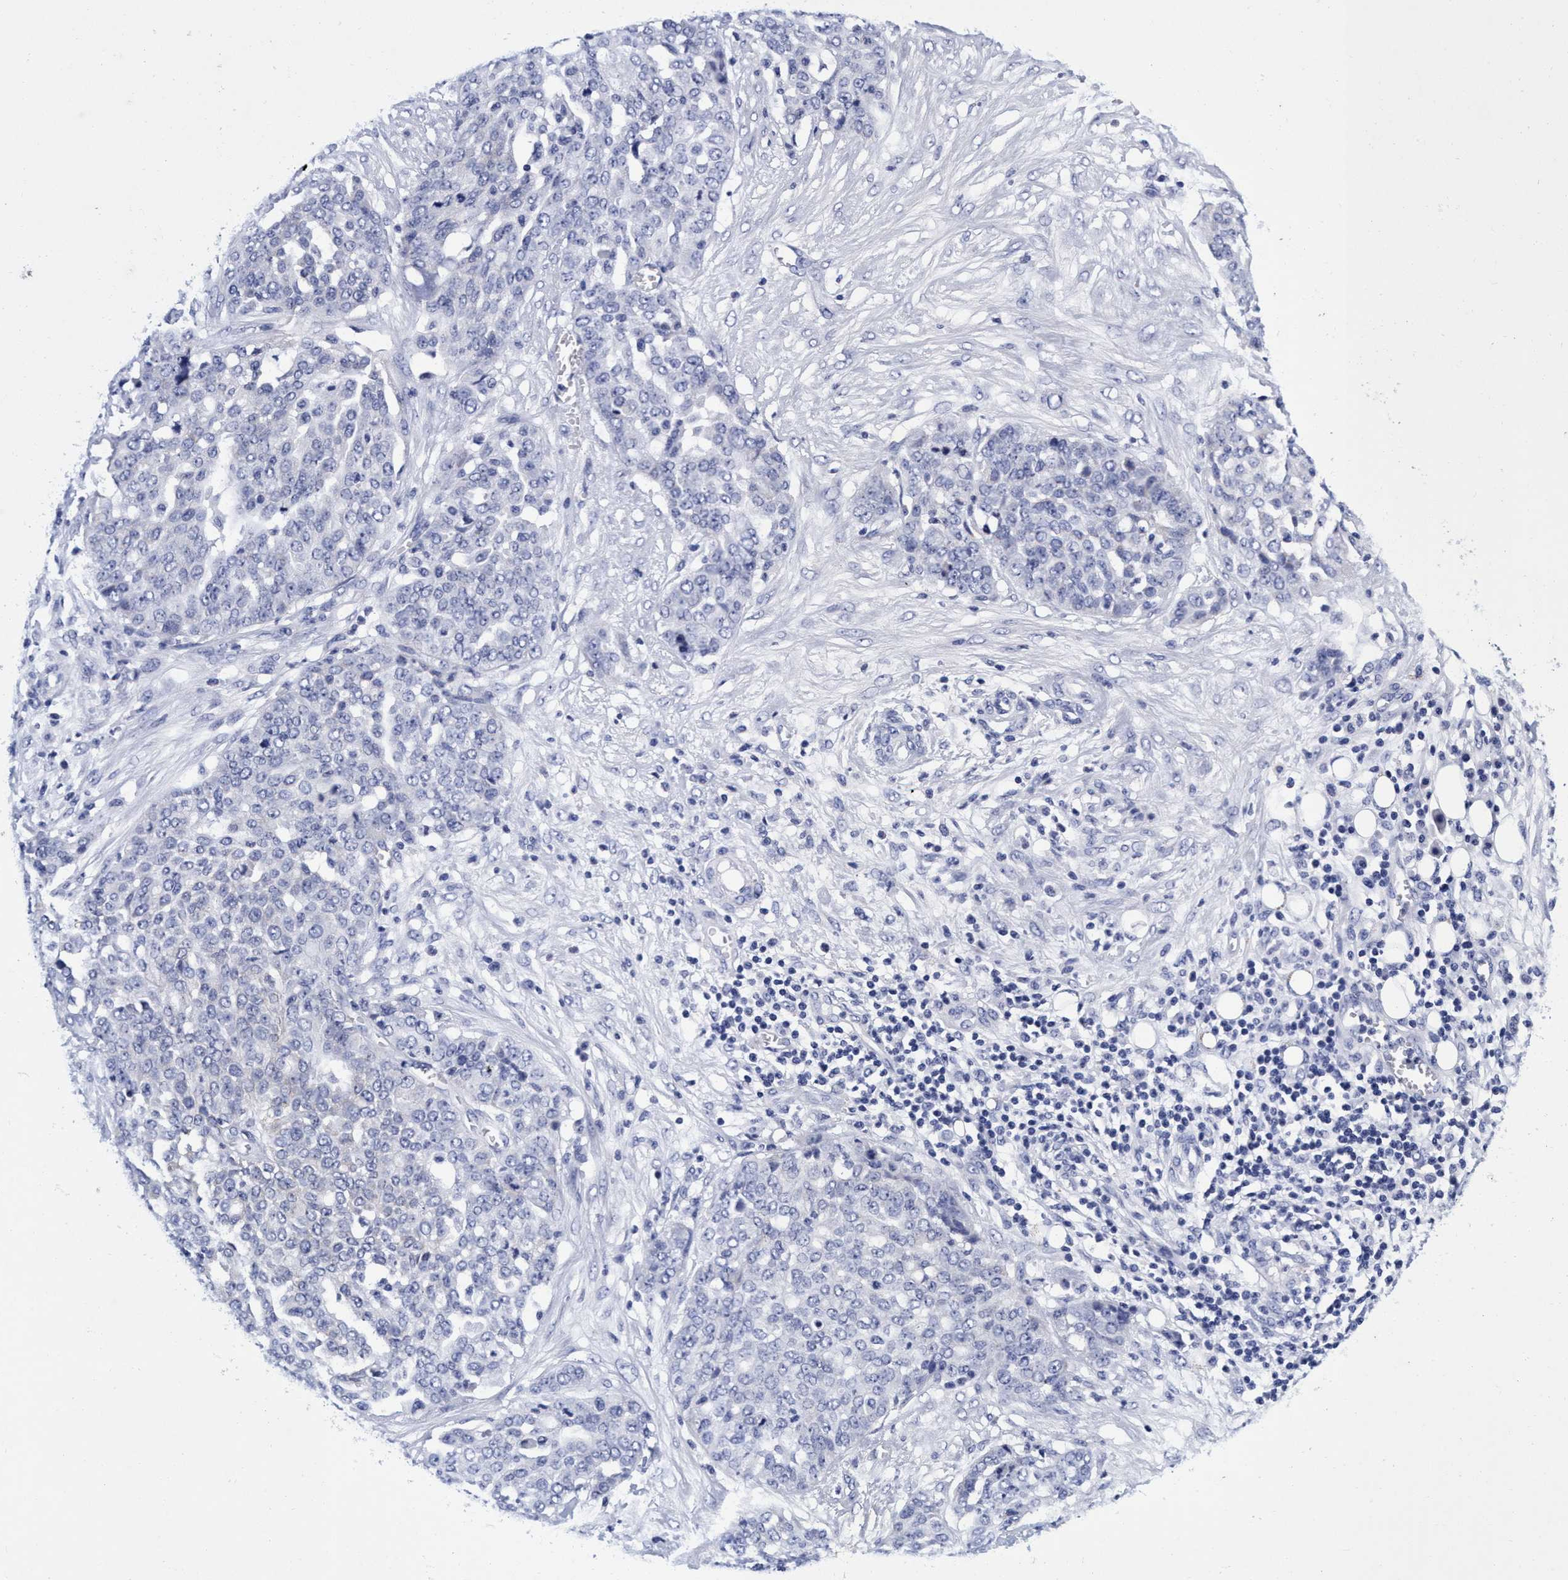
{"staining": {"intensity": "negative", "quantity": "none", "location": "none"}, "tissue": "ovarian cancer", "cell_type": "Tumor cells", "image_type": "cancer", "snomed": [{"axis": "morphology", "description": "Cystadenocarcinoma, serous, NOS"}, {"axis": "topography", "description": "Soft tissue"}, {"axis": "topography", "description": "Ovary"}], "caption": "Serous cystadenocarcinoma (ovarian) stained for a protein using immunohistochemistry shows no staining tumor cells.", "gene": "PLPPR1", "patient": {"sex": "female", "age": 57}}